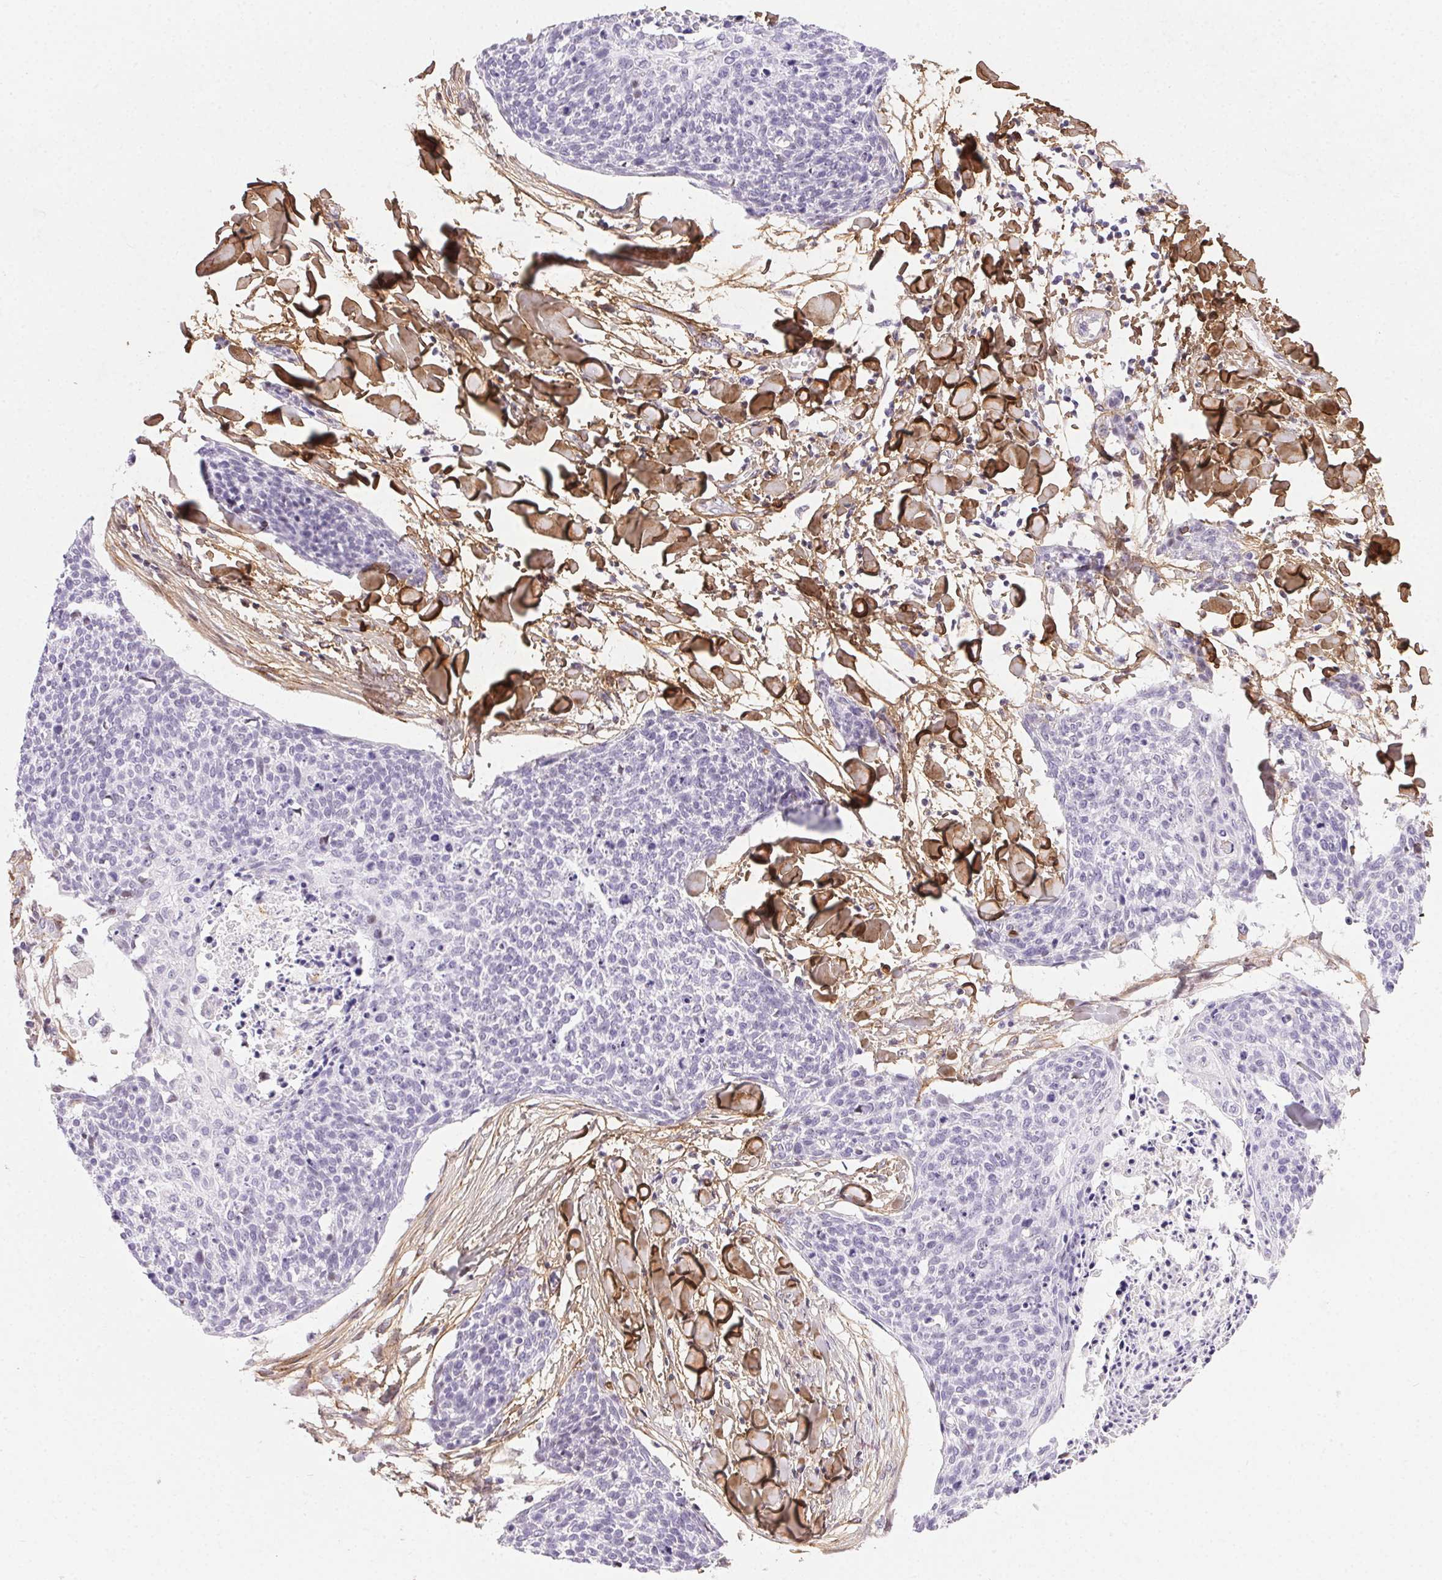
{"staining": {"intensity": "negative", "quantity": "none", "location": "none"}, "tissue": "skin cancer", "cell_type": "Tumor cells", "image_type": "cancer", "snomed": [{"axis": "morphology", "description": "Squamous cell carcinoma, NOS"}, {"axis": "topography", "description": "Skin"}, {"axis": "topography", "description": "Vulva"}], "caption": "This is an immunohistochemistry image of skin cancer (squamous cell carcinoma). There is no staining in tumor cells.", "gene": "PDZD2", "patient": {"sex": "female", "age": 75}}